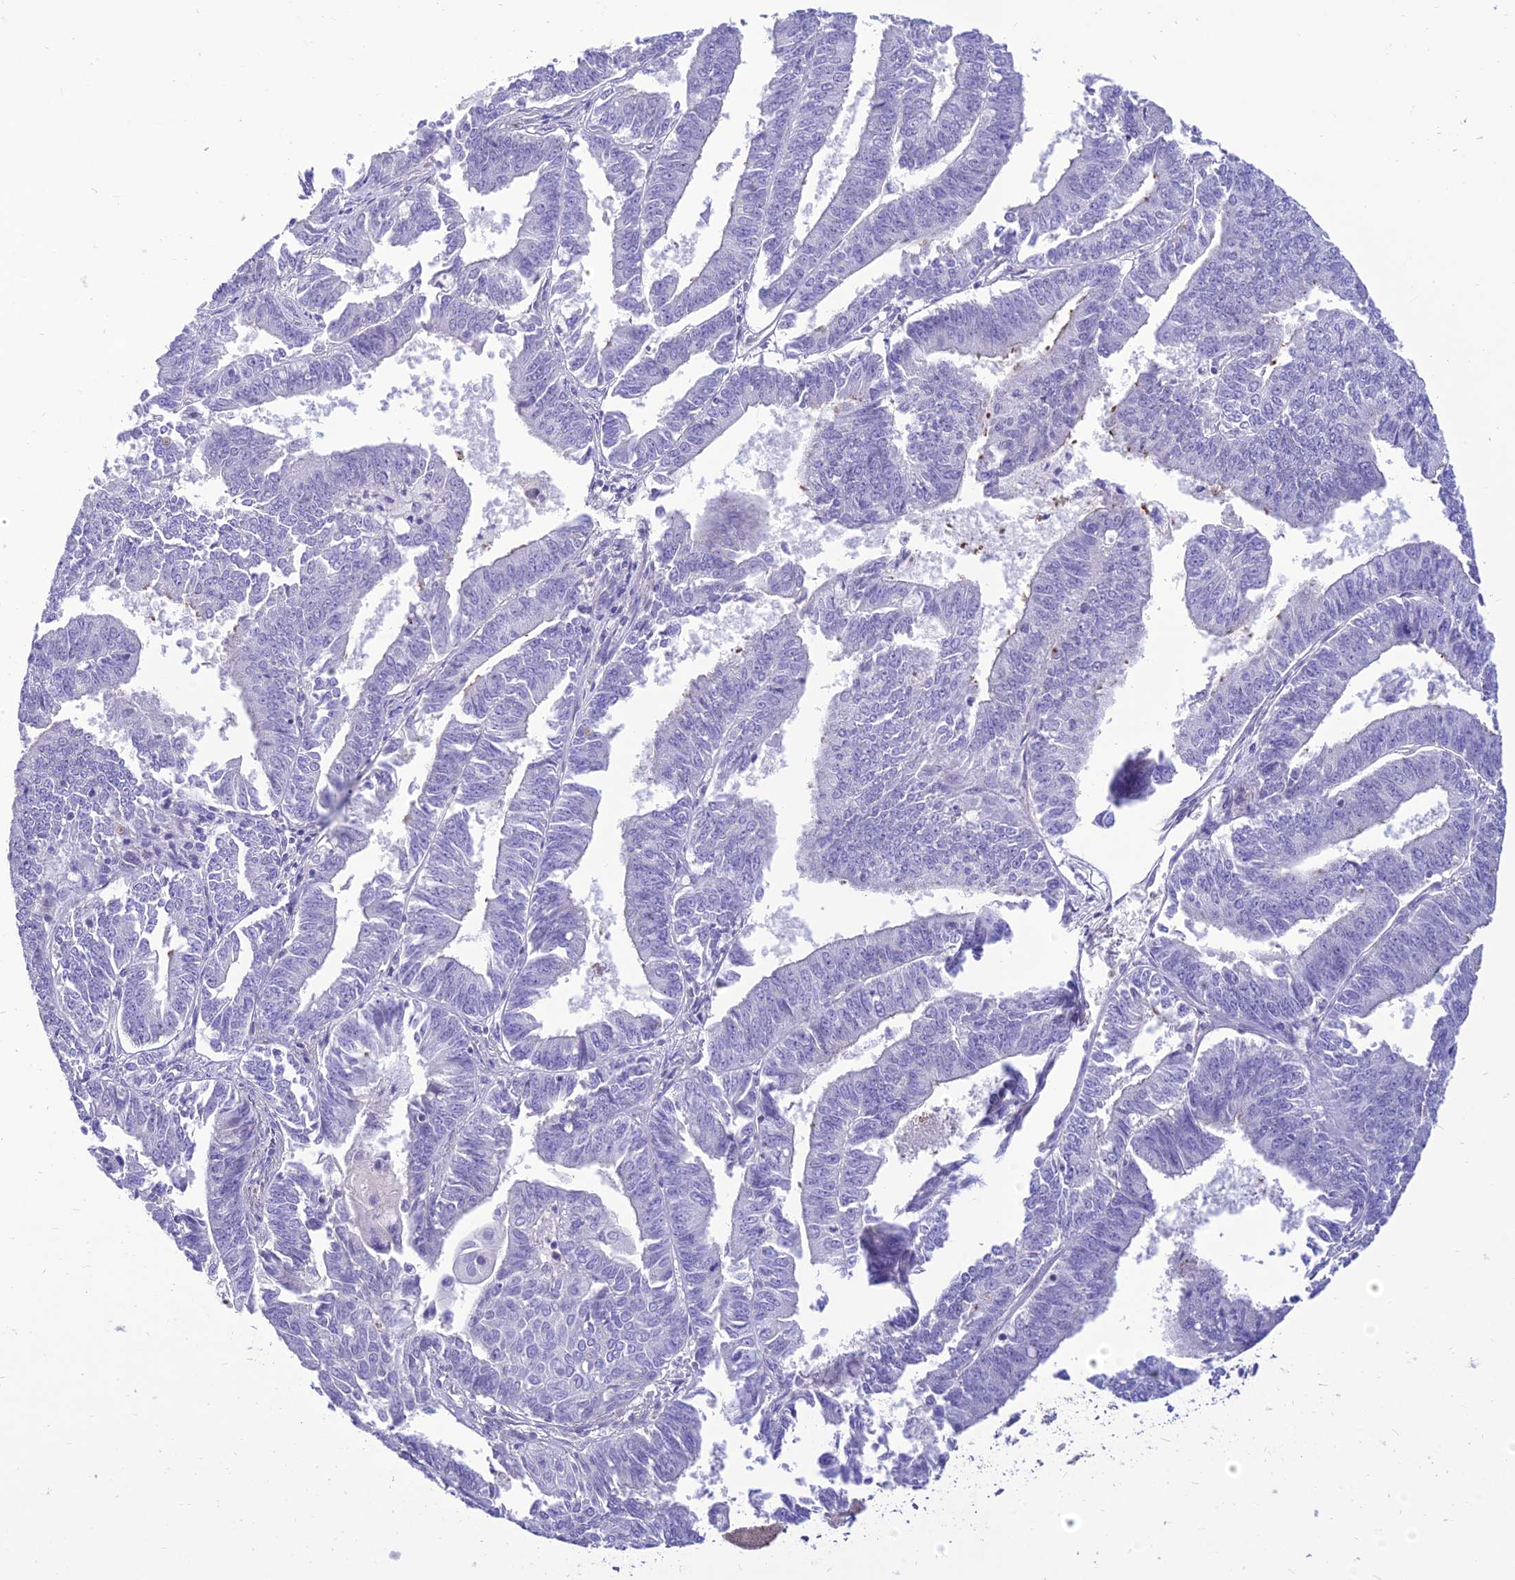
{"staining": {"intensity": "negative", "quantity": "none", "location": "none"}, "tissue": "endometrial cancer", "cell_type": "Tumor cells", "image_type": "cancer", "snomed": [{"axis": "morphology", "description": "Adenocarcinoma, NOS"}, {"axis": "topography", "description": "Endometrium"}], "caption": "An IHC histopathology image of endometrial cancer (adenocarcinoma) is shown. There is no staining in tumor cells of endometrial cancer (adenocarcinoma). Nuclei are stained in blue.", "gene": "TEKT3", "patient": {"sex": "female", "age": 73}}